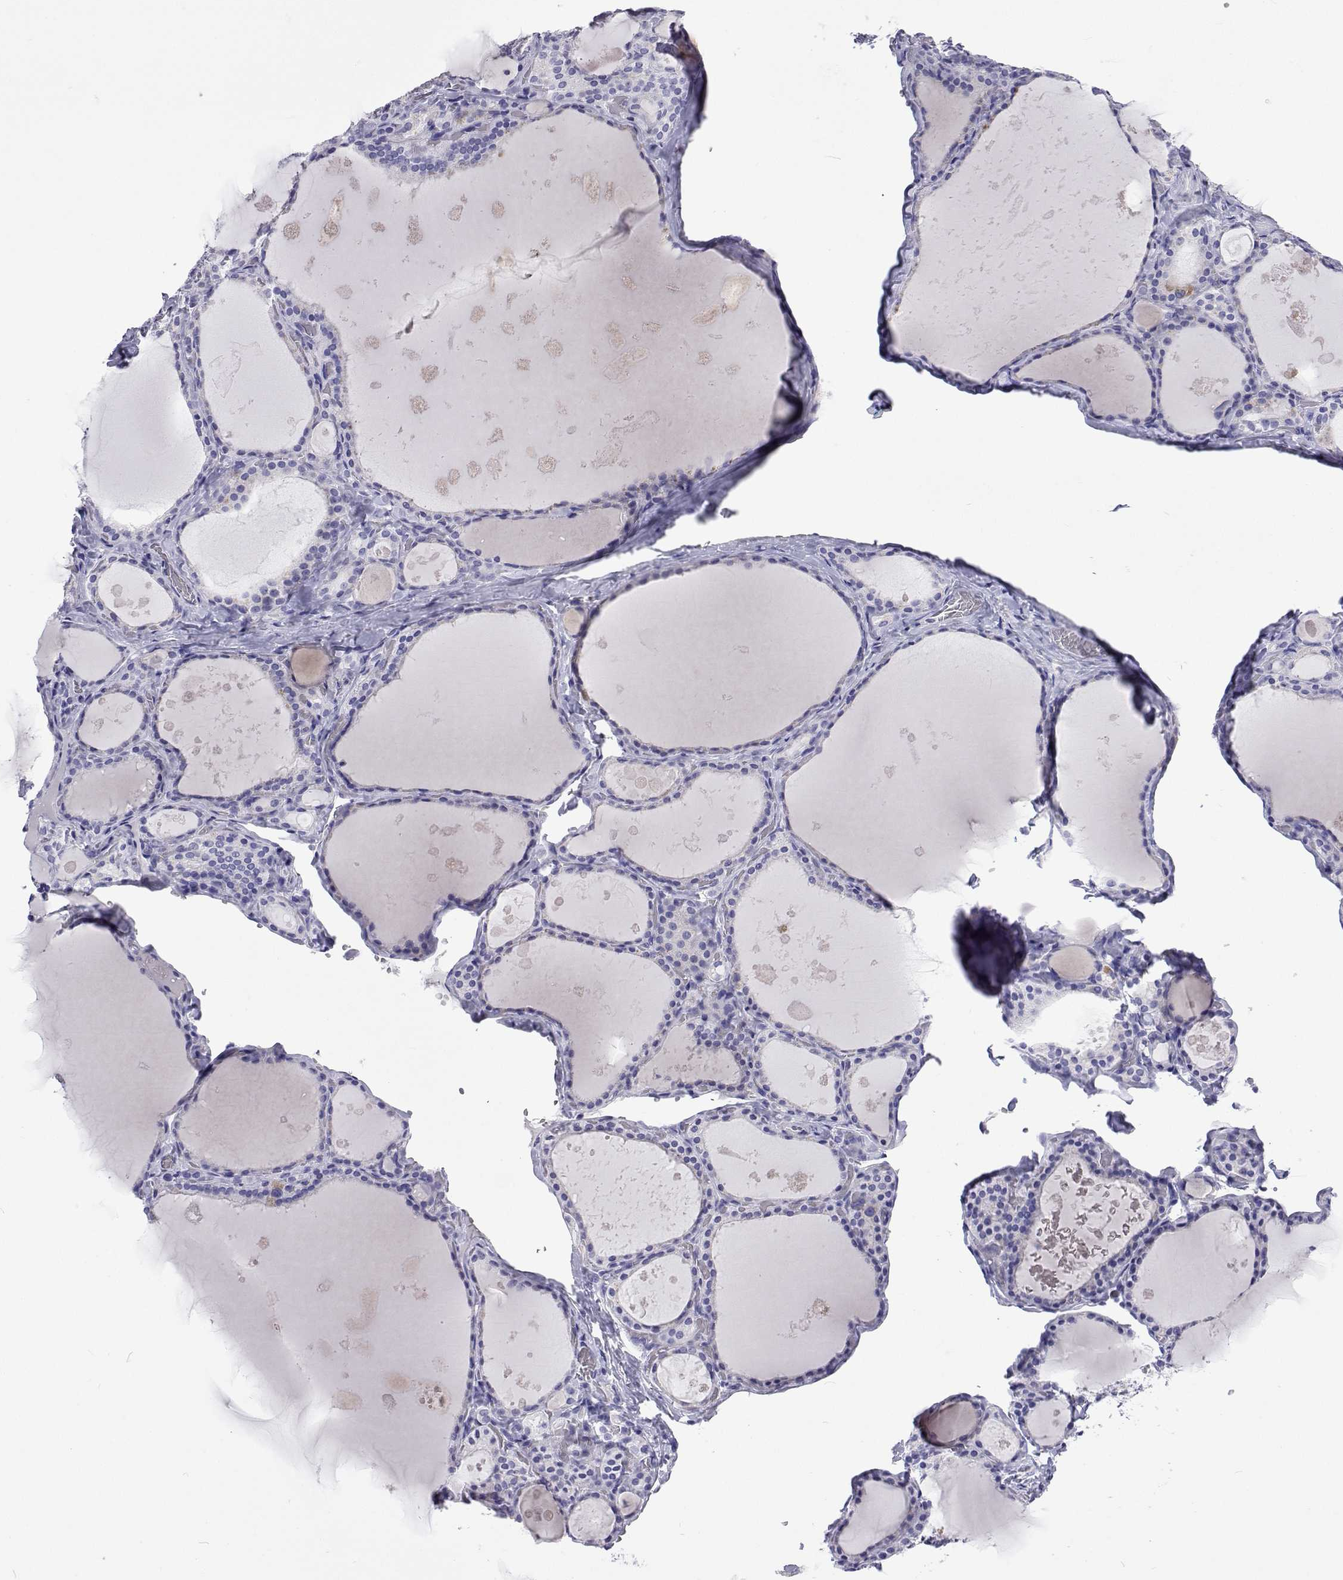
{"staining": {"intensity": "negative", "quantity": "none", "location": "none"}, "tissue": "thyroid gland", "cell_type": "Glandular cells", "image_type": "normal", "snomed": [{"axis": "morphology", "description": "Normal tissue, NOS"}, {"axis": "topography", "description": "Thyroid gland"}], "caption": "Glandular cells are negative for brown protein staining in normal thyroid gland. The staining was performed using DAB (3,3'-diaminobenzidine) to visualize the protein expression in brown, while the nuclei were stained in blue with hematoxylin (Magnification: 20x).", "gene": "UMODL1", "patient": {"sex": "male", "age": 56}}